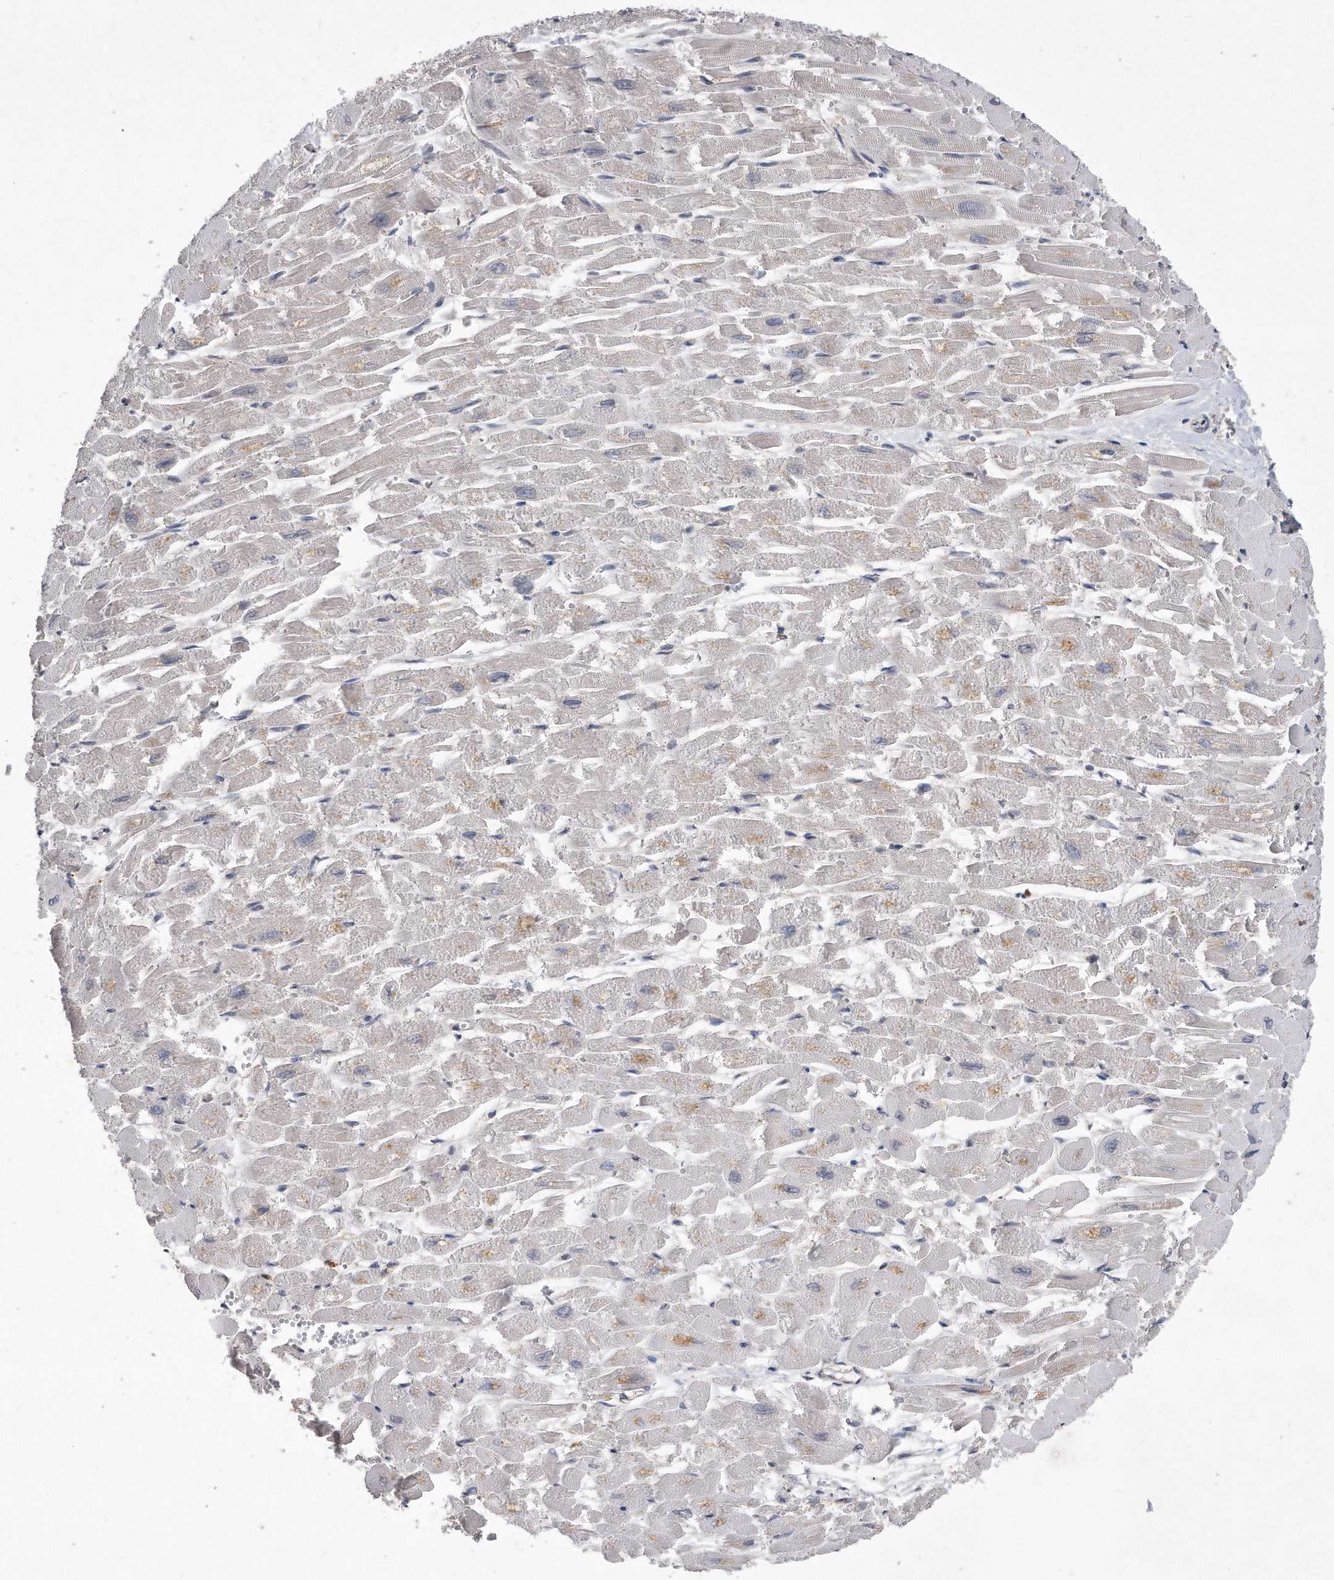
{"staining": {"intensity": "weak", "quantity": "<25%", "location": "cytoplasmic/membranous"}, "tissue": "heart muscle", "cell_type": "Cardiomyocytes", "image_type": "normal", "snomed": [{"axis": "morphology", "description": "Normal tissue, NOS"}, {"axis": "topography", "description": "Heart"}], "caption": "The immunohistochemistry (IHC) photomicrograph has no significant staining in cardiomyocytes of heart muscle.", "gene": "HOMER3", "patient": {"sex": "male", "age": 54}}